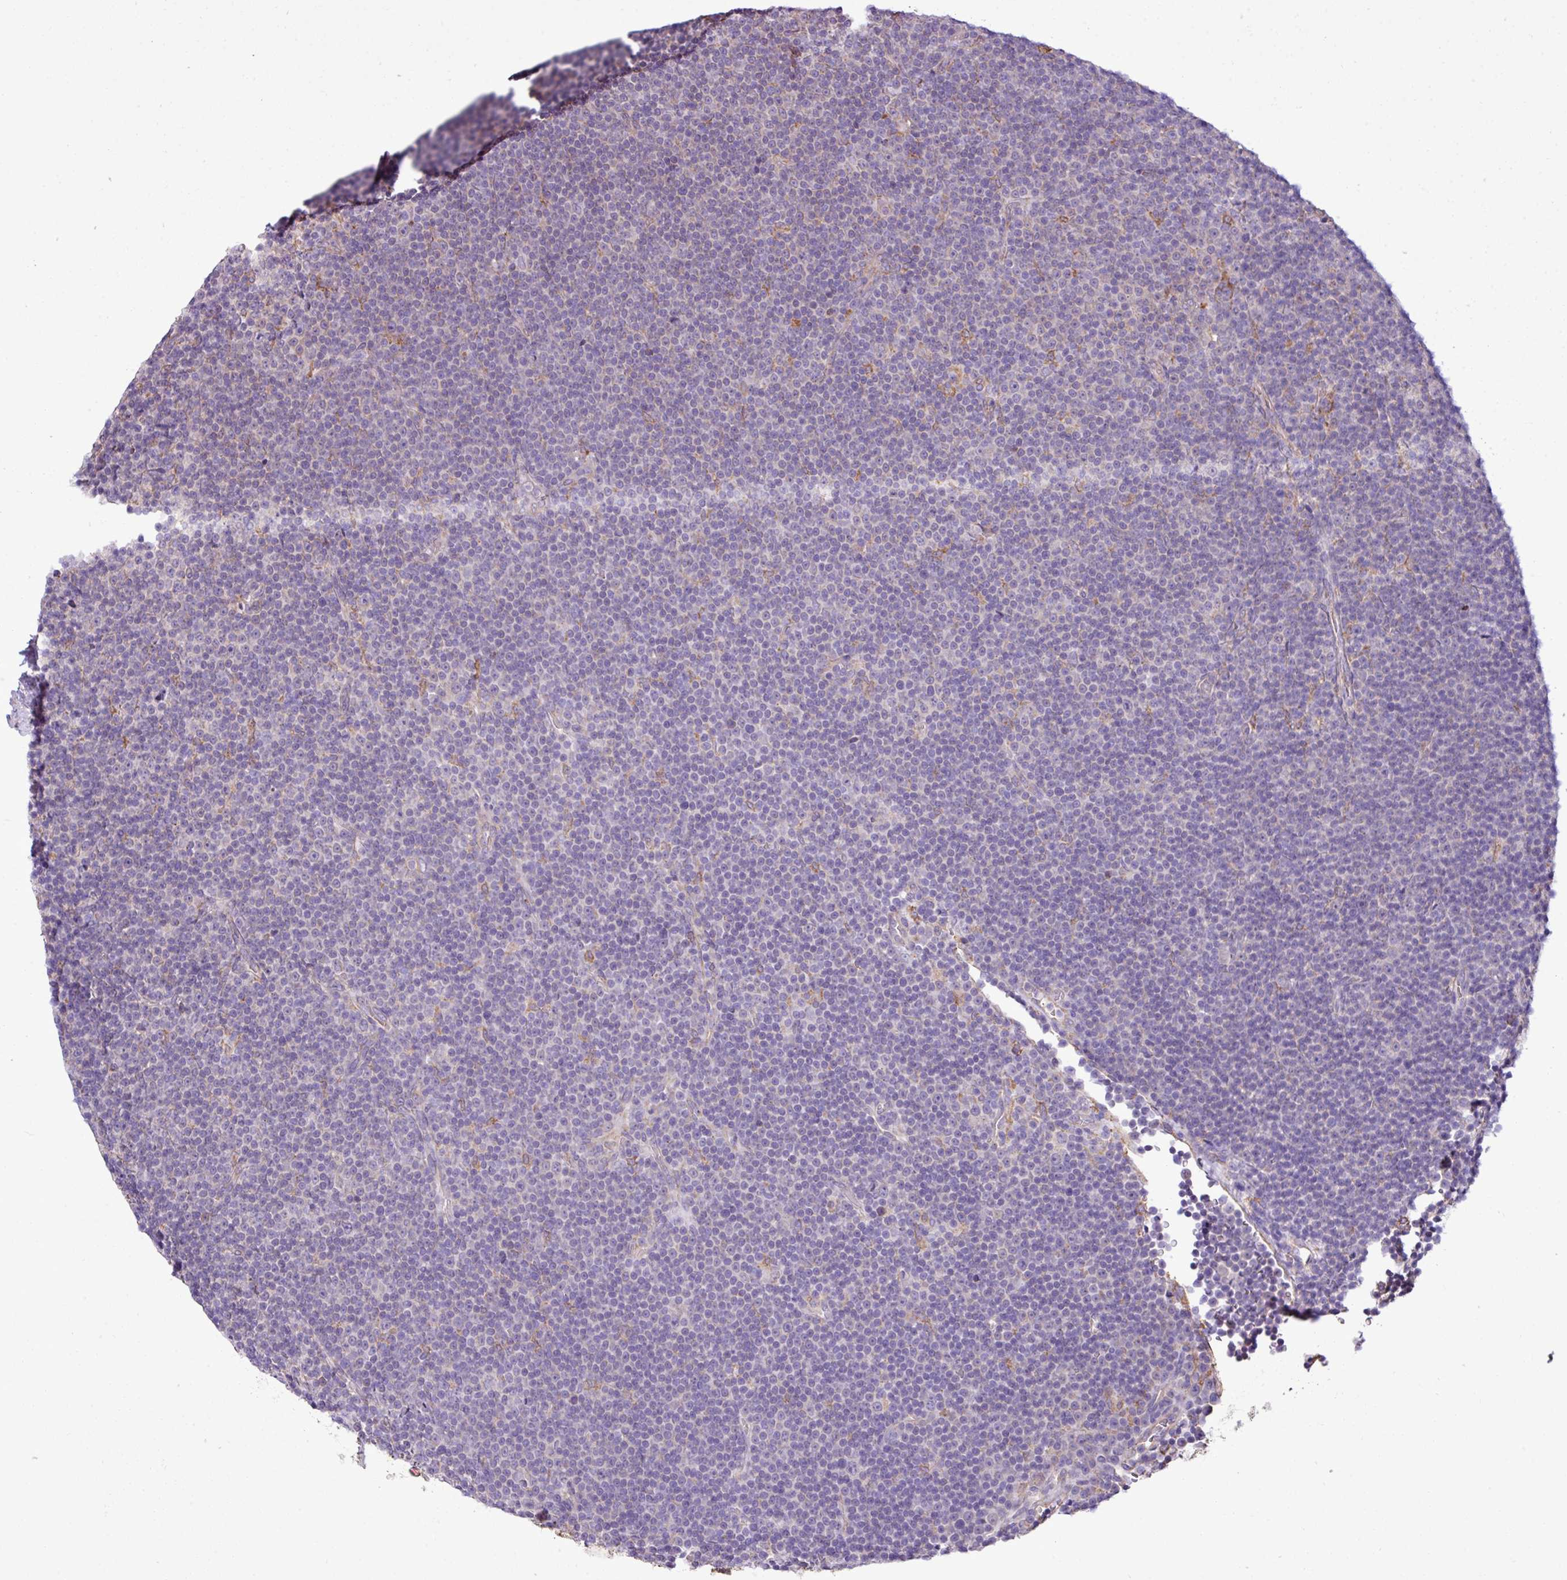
{"staining": {"intensity": "negative", "quantity": "none", "location": "none"}, "tissue": "lymphoma", "cell_type": "Tumor cells", "image_type": "cancer", "snomed": [{"axis": "morphology", "description": "Malignant lymphoma, non-Hodgkin's type, Low grade"}, {"axis": "topography", "description": "Lymph node"}], "caption": "An IHC image of malignant lymphoma, non-Hodgkin's type (low-grade) is shown. There is no staining in tumor cells of malignant lymphoma, non-Hodgkin's type (low-grade).", "gene": "ZSCAN5A", "patient": {"sex": "female", "age": 67}}